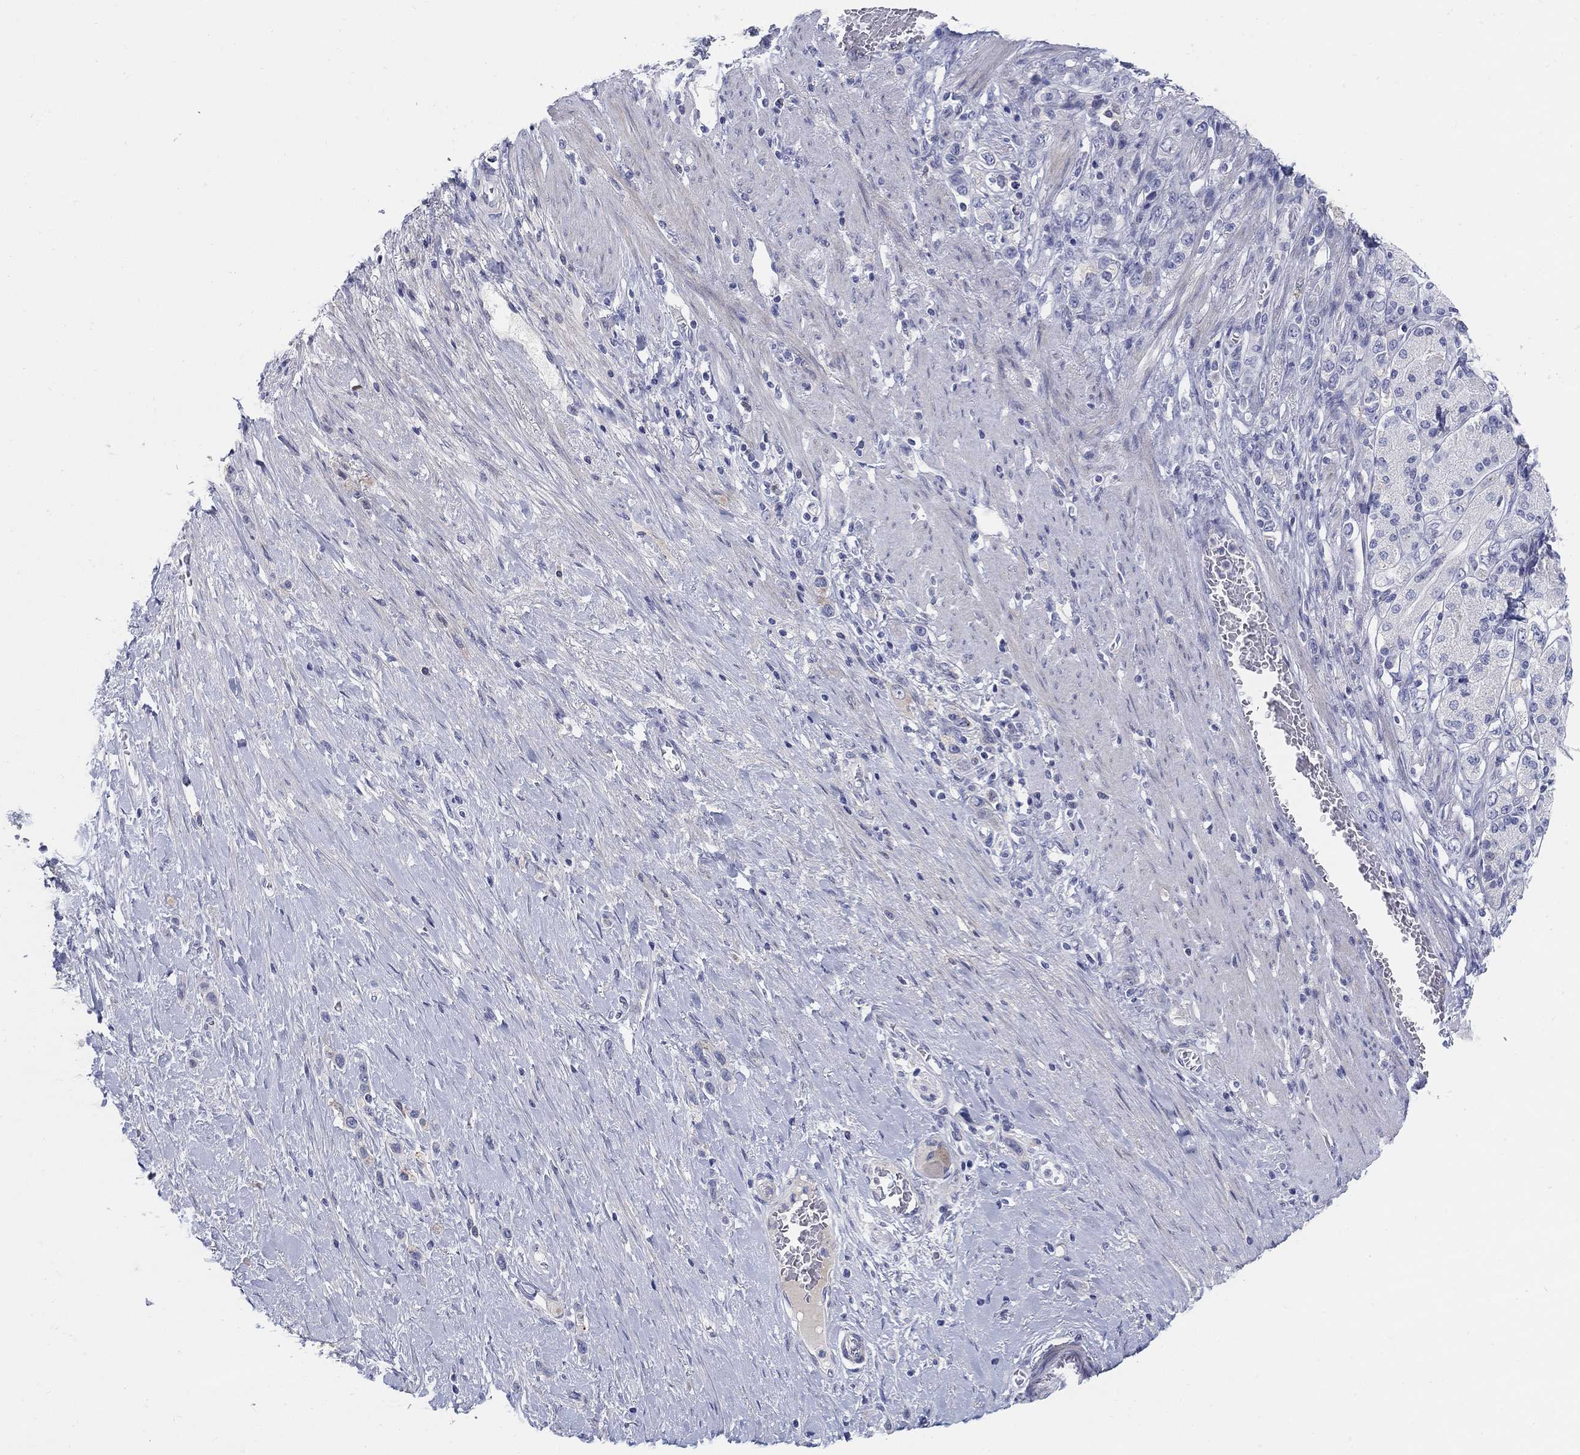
{"staining": {"intensity": "negative", "quantity": "none", "location": "none"}, "tissue": "stomach cancer", "cell_type": "Tumor cells", "image_type": "cancer", "snomed": [{"axis": "morphology", "description": "Normal tissue, NOS"}, {"axis": "morphology", "description": "Adenocarcinoma, NOS"}, {"axis": "morphology", "description": "Adenocarcinoma, High grade"}, {"axis": "topography", "description": "Stomach, upper"}, {"axis": "topography", "description": "Stomach"}], "caption": "This is an IHC histopathology image of stomach adenocarcinoma (high-grade). There is no expression in tumor cells.", "gene": "HEATR4", "patient": {"sex": "female", "age": 65}}